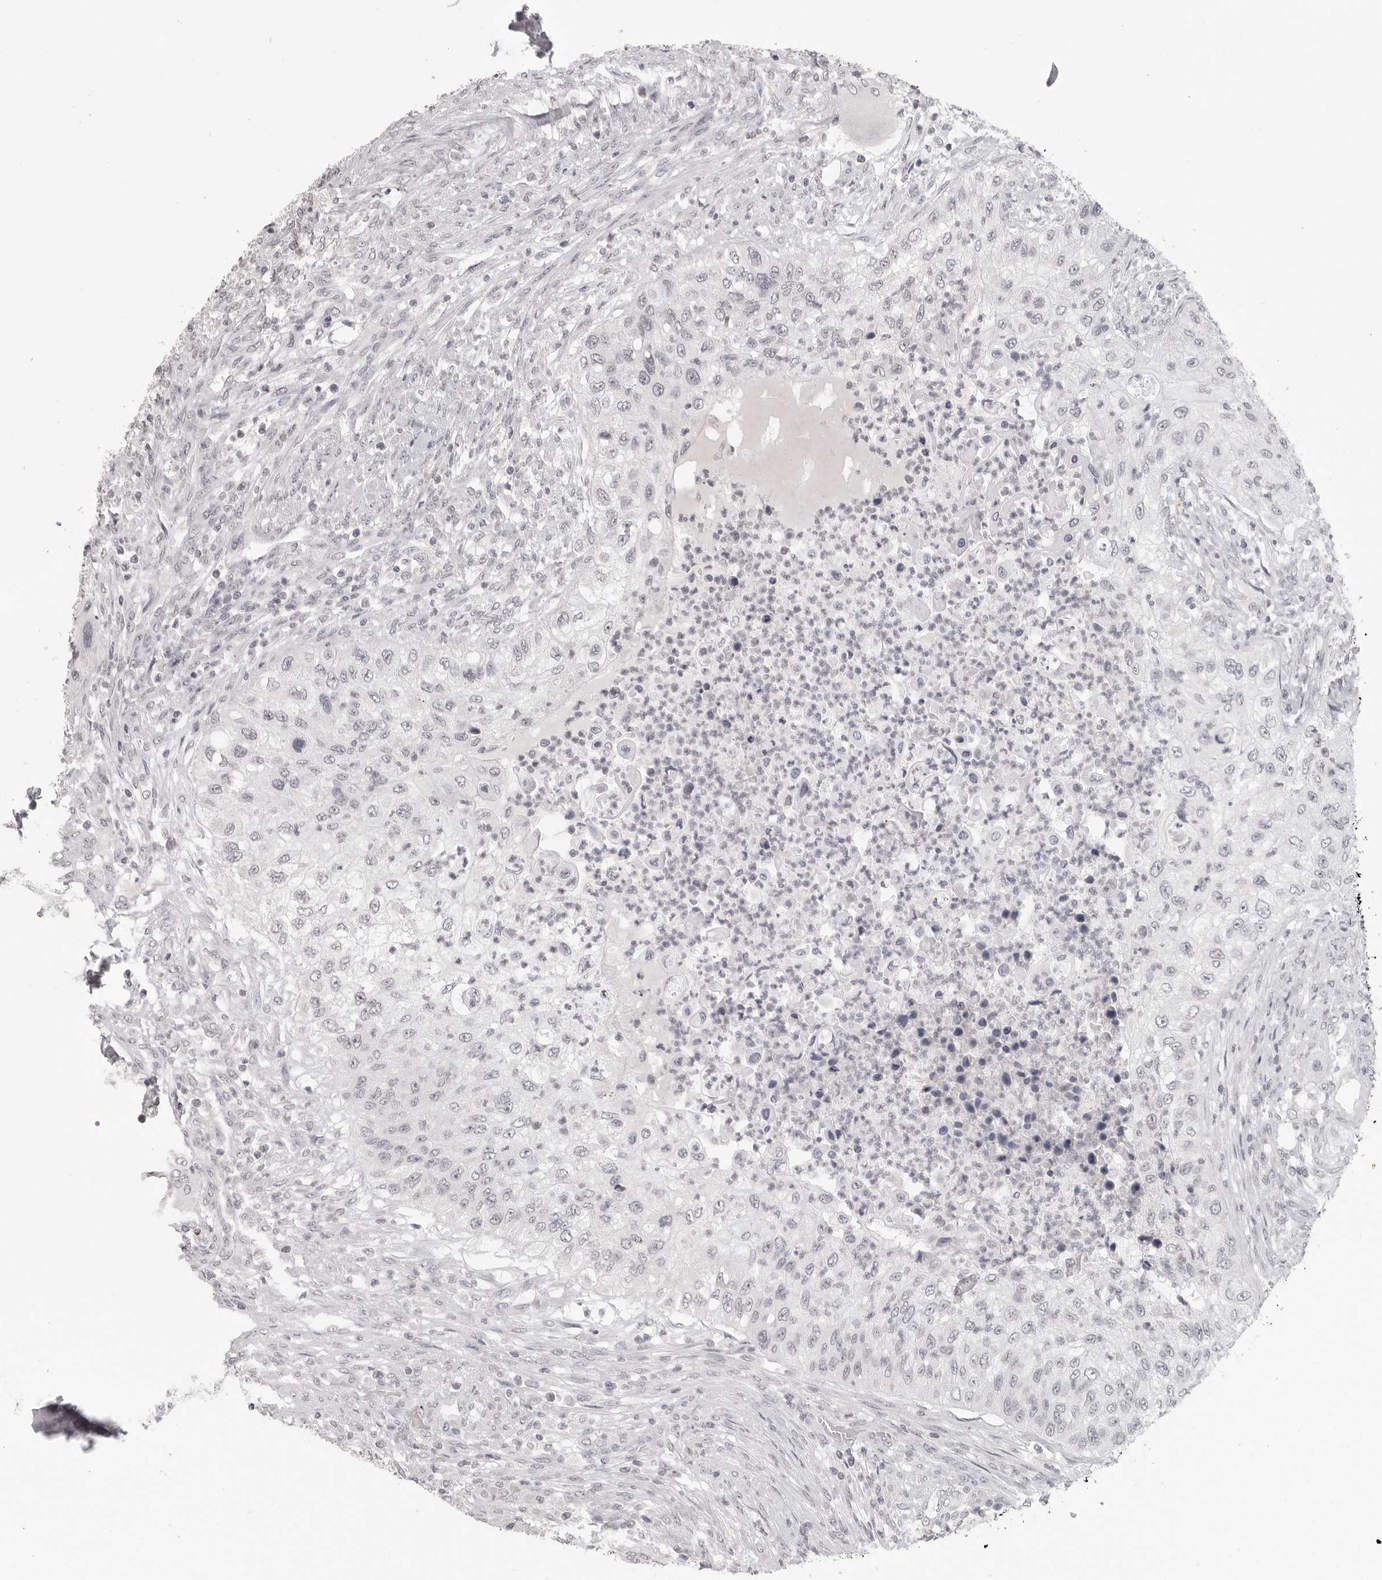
{"staining": {"intensity": "negative", "quantity": "none", "location": "none"}, "tissue": "urothelial cancer", "cell_type": "Tumor cells", "image_type": "cancer", "snomed": [{"axis": "morphology", "description": "Urothelial carcinoma, High grade"}, {"axis": "topography", "description": "Urinary bladder"}], "caption": "Immunohistochemistry of urothelial cancer displays no expression in tumor cells.", "gene": "PRSS1", "patient": {"sex": "female", "age": 60}}